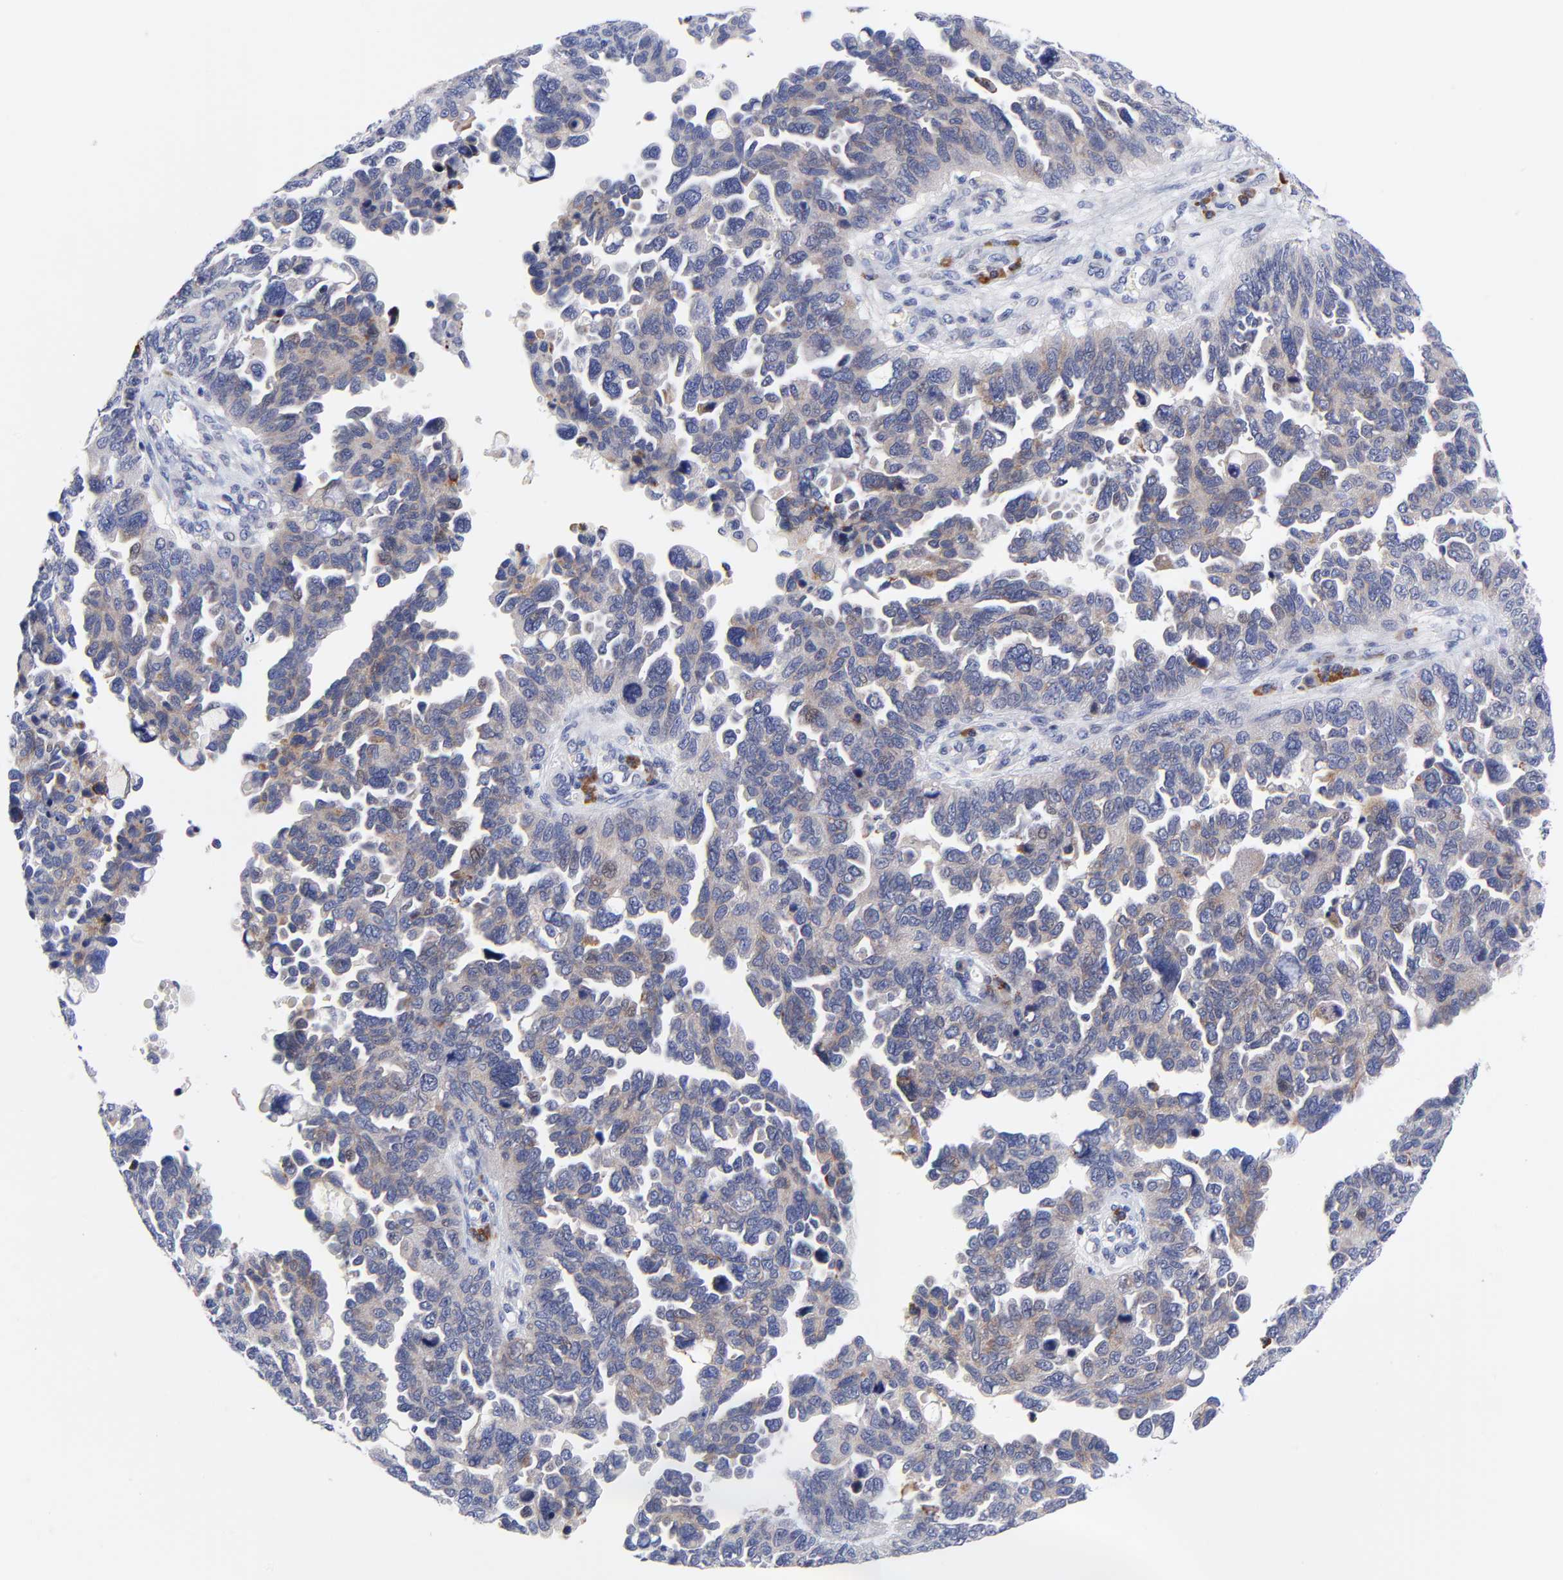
{"staining": {"intensity": "moderate", "quantity": "<25%", "location": "cytoplasmic/membranous"}, "tissue": "ovarian cancer", "cell_type": "Tumor cells", "image_type": "cancer", "snomed": [{"axis": "morphology", "description": "Cystadenocarcinoma, serous, NOS"}, {"axis": "topography", "description": "Ovary"}], "caption": "Immunohistochemistry histopathology image of human serous cystadenocarcinoma (ovarian) stained for a protein (brown), which demonstrates low levels of moderate cytoplasmic/membranous staining in about <25% of tumor cells.", "gene": "AFF2", "patient": {"sex": "female", "age": 64}}